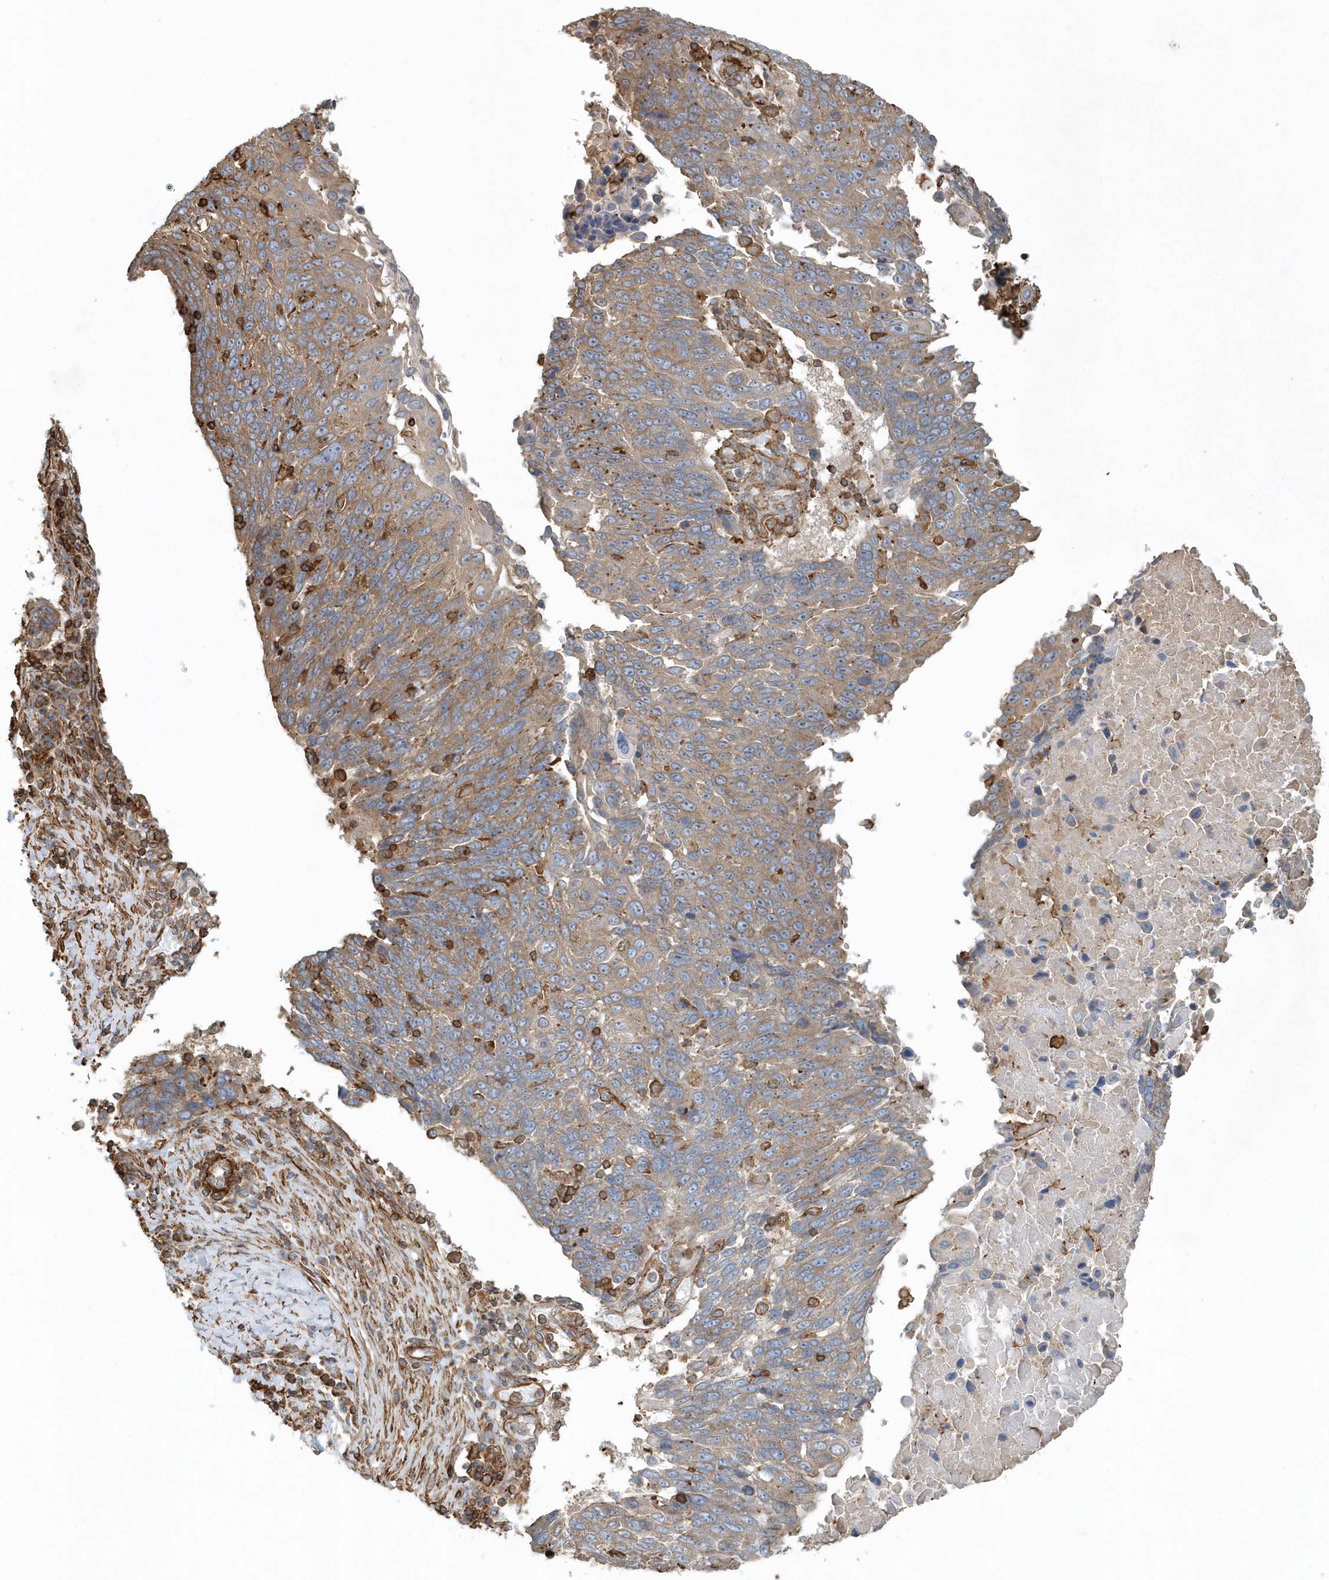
{"staining": {"intensity": "moderate", "quantity": "25%-75%", "location": "cytoplasmic/membranous"}, "tissue": "lung cancer", "cell_type": "Tumor cells", "image_type": "cancer", "snomed": [{"axis": "morphology", "description": "Squamous cell carcinoma, NOS"}, {"axis": "topography", "description": "Lung"}], "caption": "The histopathology image exhibits staining of squamous cell carcinoma (lung), revealing moderate cytoplasmic/membranous protein expression (brown color) within tumor cells. (Stains: DAB (3,3'-diaminobenzidine) in brown, nuclei in blue, Microscopy: brightfield microscopy at high magnification).", "gene": "MMUT", "patient": {"sex": "male", "age": 66}}